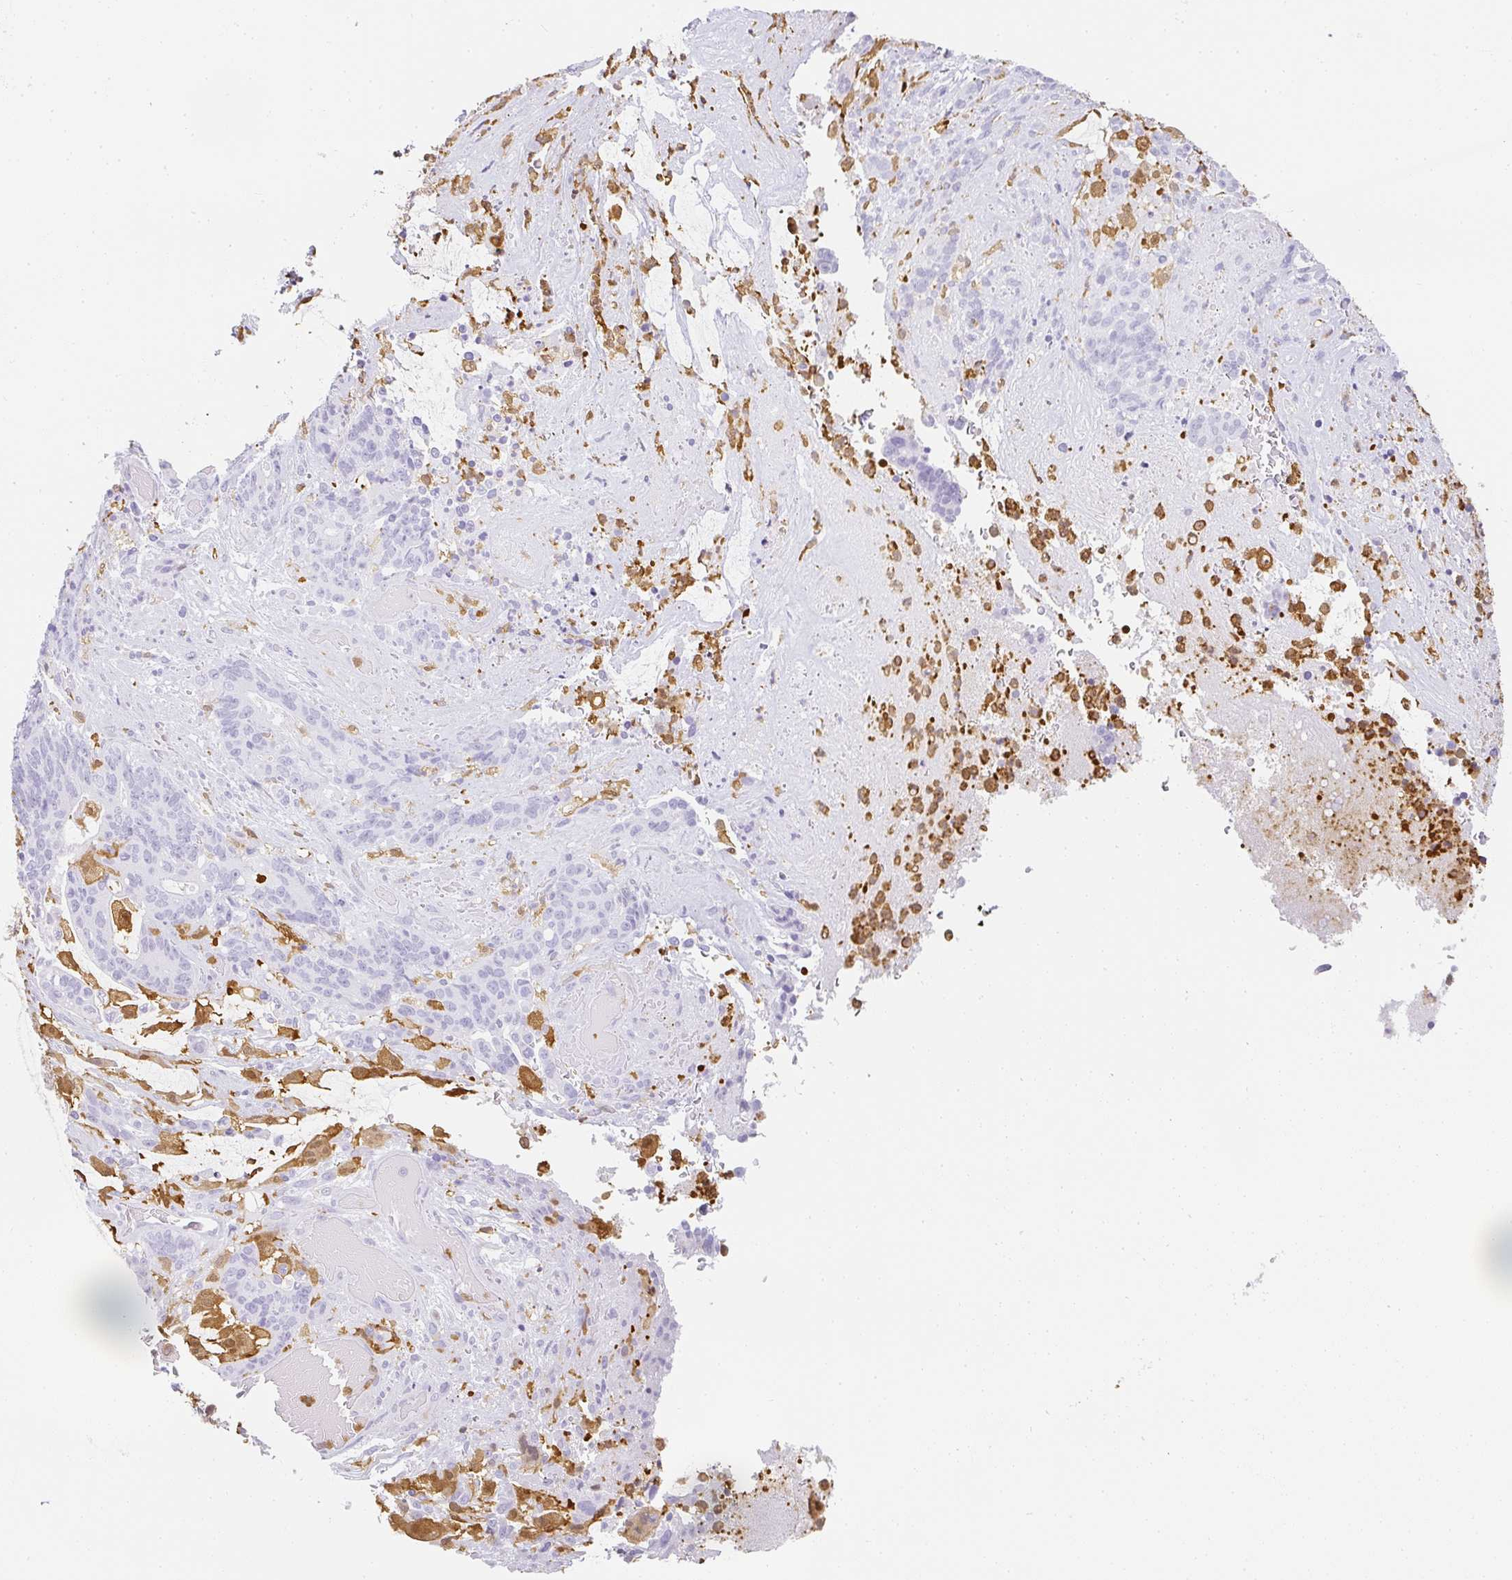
{"staining": {"intensity": "negative", "quantity": "none", "location": "none"}, "tissue": "stomach cancer", "cell_type": "Tumor cells", "image_type": "cancer", "snomed": [{"axis": "morphology", "description": "Normal tissue, NOS"}, {"axis": "morphology", "description": "Adenocarcinoma, NOS"}, {"axis": "topography", "description": "Stomach"}], "caption": "A micrograph of human stomach cancer is negative for staining in tumor cells.", "gene": "HK3", "patient": {"sex": "female", "age": 64}}